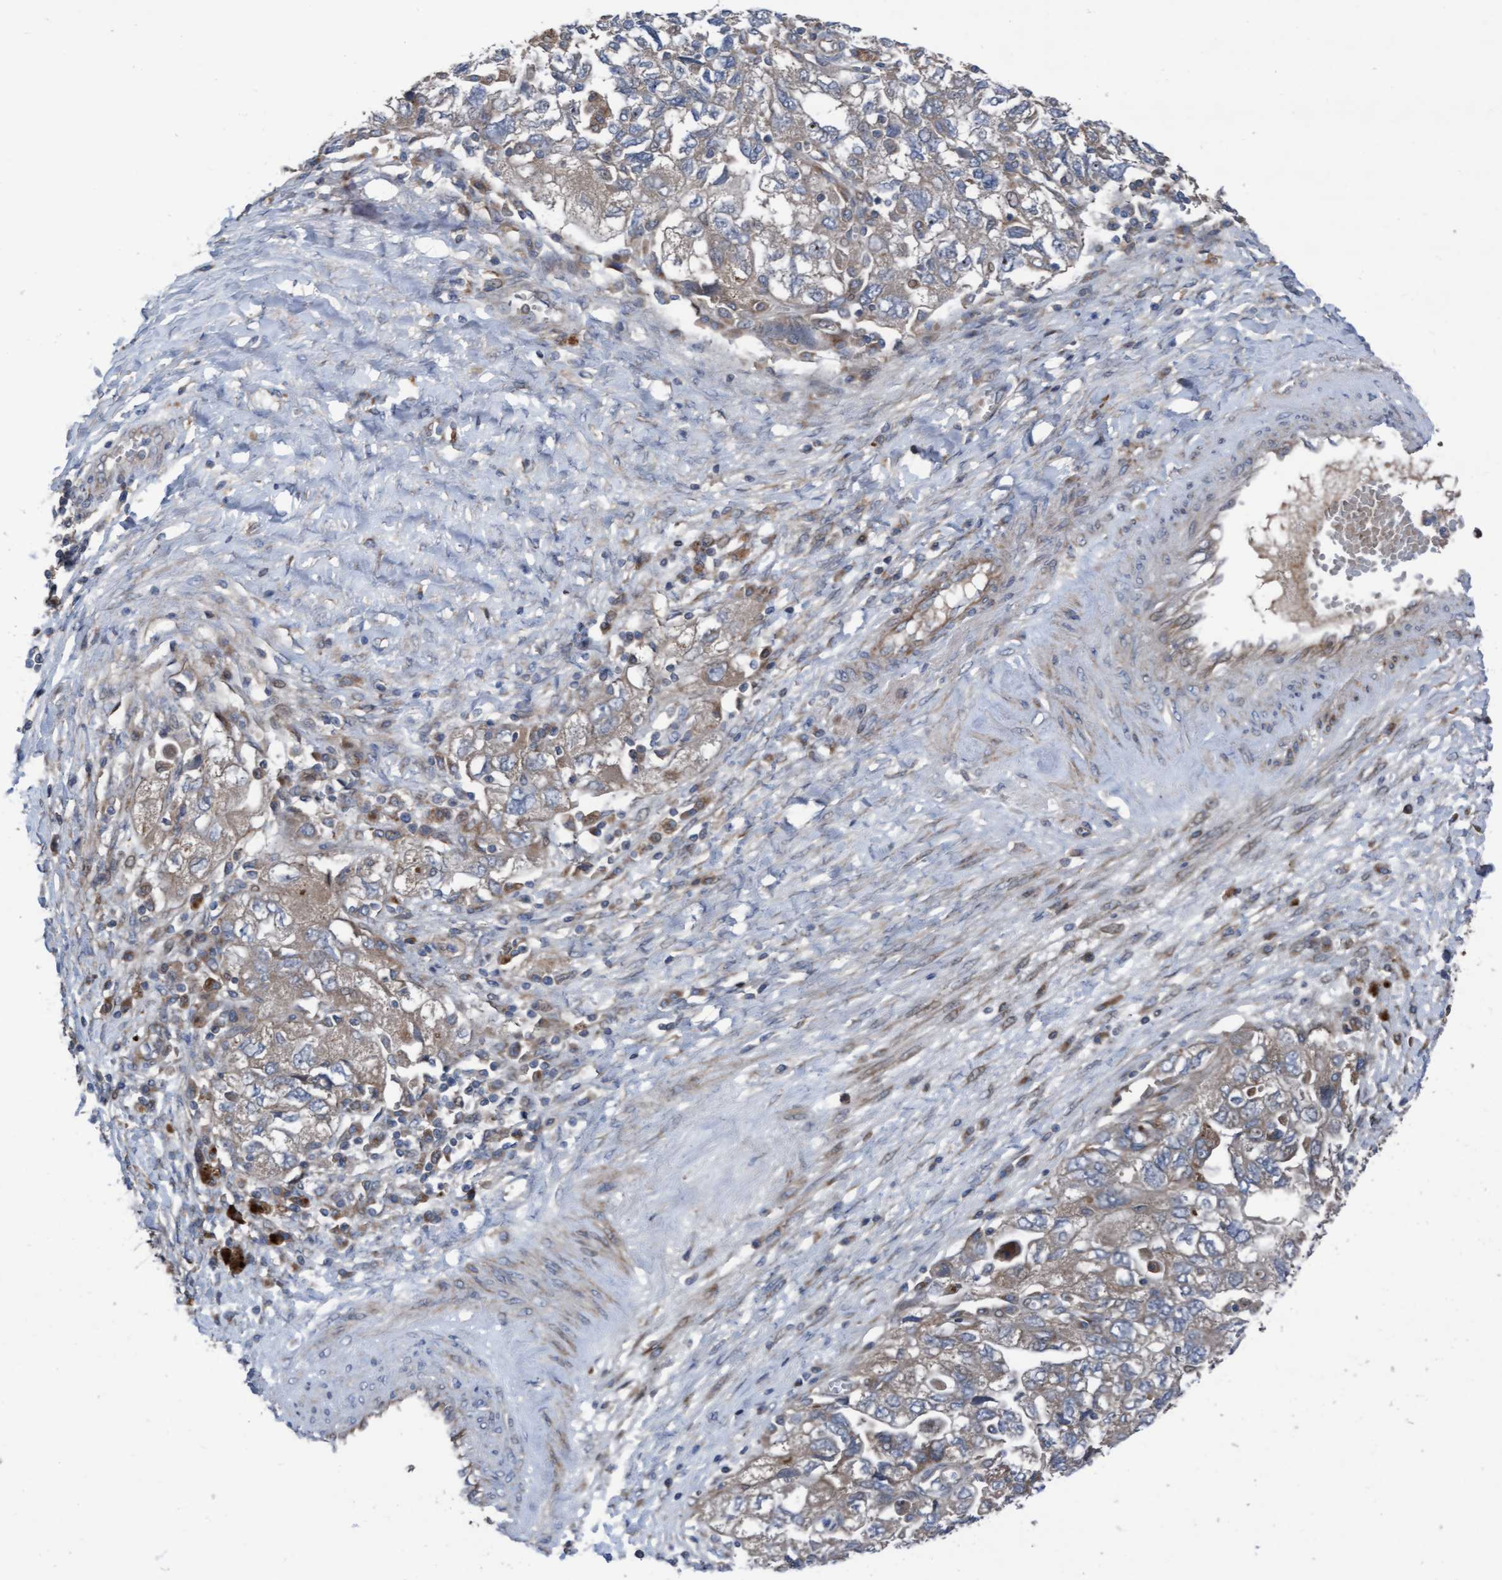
{"staining": {"intensity": "weak", "quantity": ">75%", "location": "cytoplasmic/membranous"}, "tissue": "ovarian cancer", "cell_type": "Tumor cells", "image_type": "cancer", "snomed": [{"axis": "morphology", "description": "Carcinoma, NOS"}, {"axis": "morphology", "description": "Cystadenocarcinoma, serous, NOS"}, {"axis": "topography", "description": "Ovary"}], "caption": "Immunohistochemistry (IHC) image of human ovarian cancer stained for a protein (brown), which displays low levels of weak cytoplasmic/membranous staining in about >75% of tumor cells.", "gene": "KLHL26", "patient": {"sex": "female", "age": 69}}